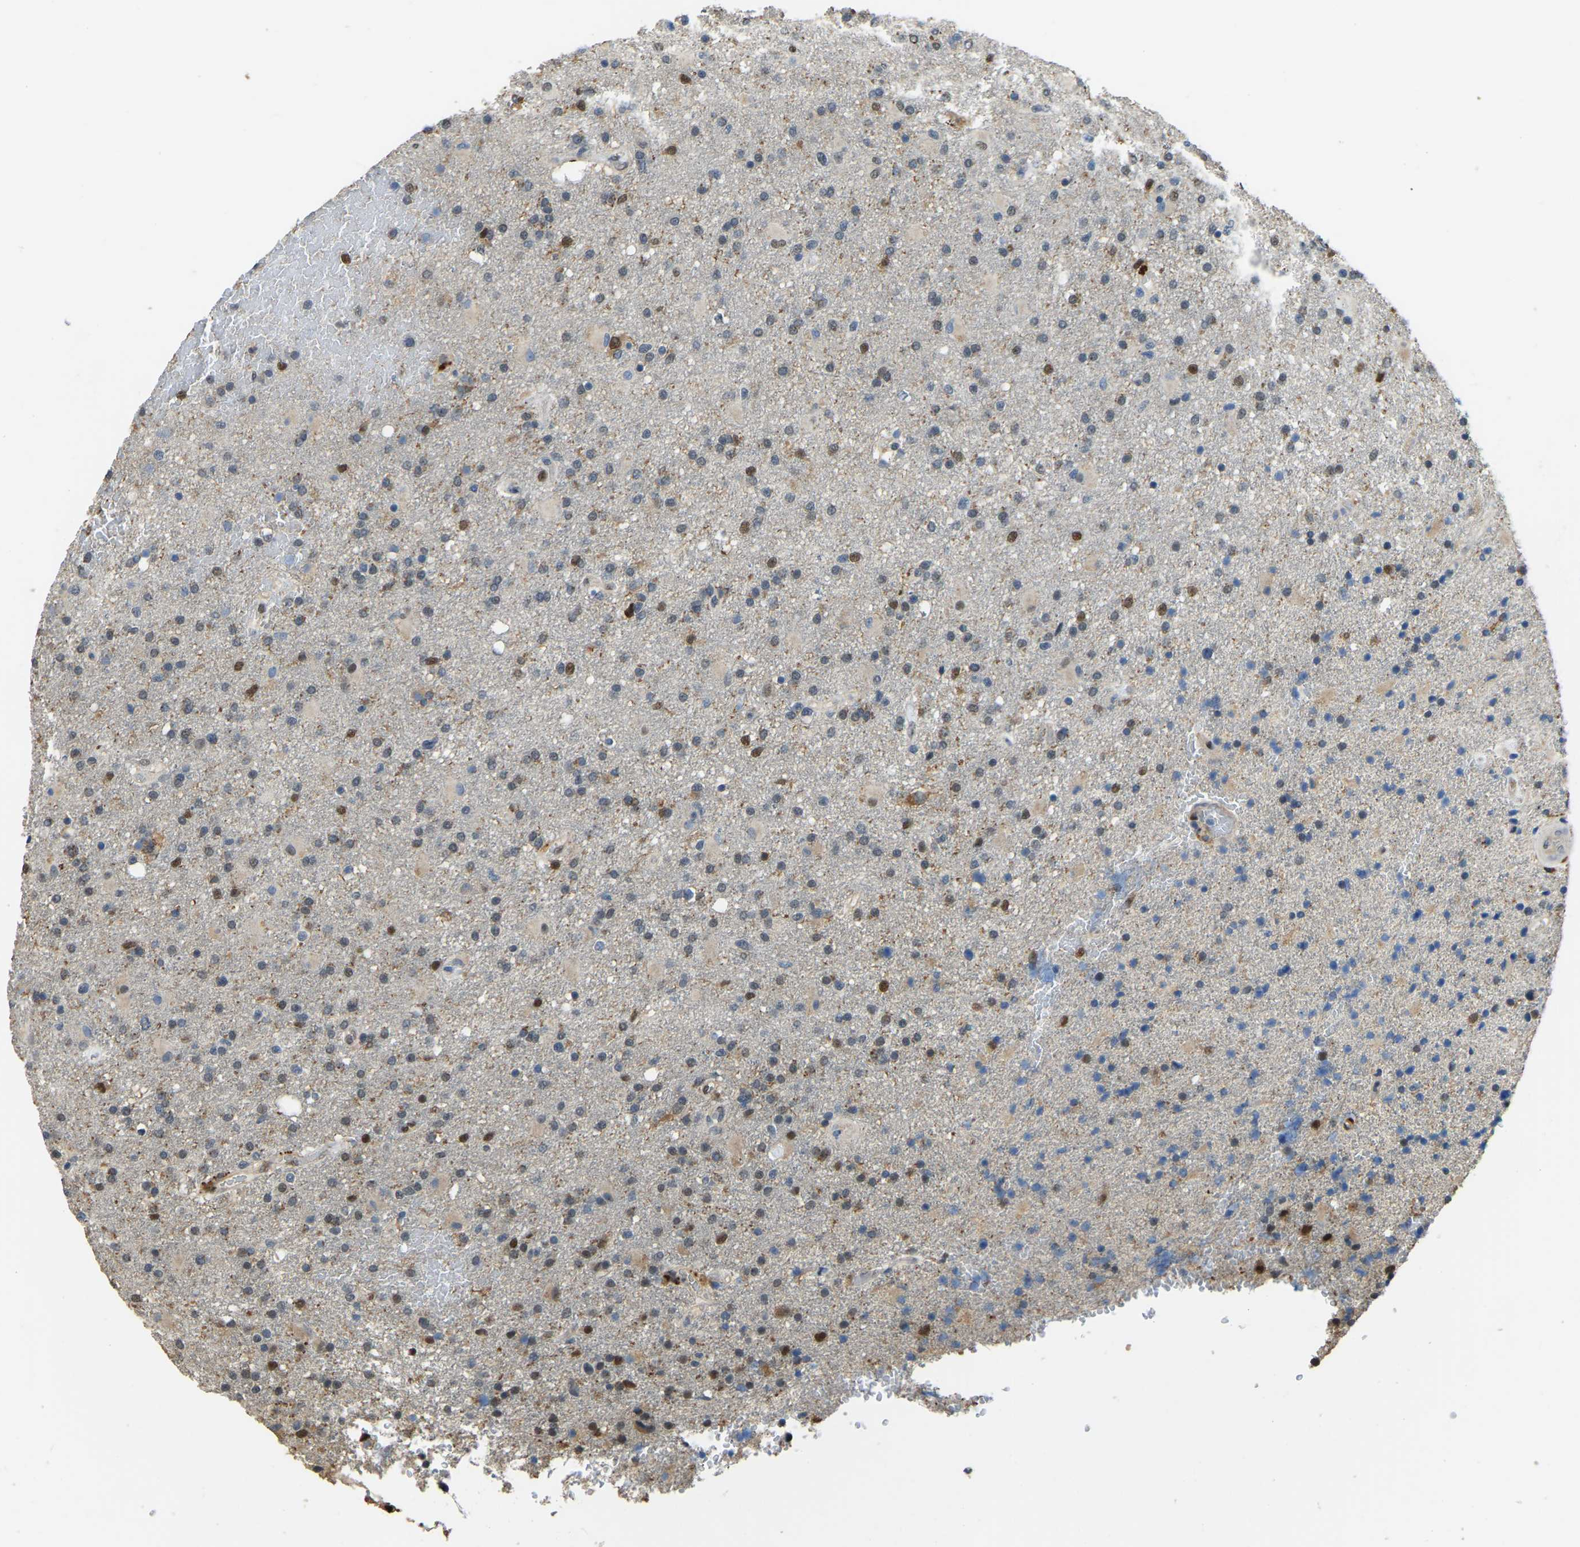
{"staining": {"intensity": "moderate", "quantity": "<25%", "location": "cytoplasmic/membranous,nuclear"}, "tissue": "glioma", "cell_type": "Tumor cells", "image_type": "cancer", "snomed": [{"axis": "morphology", "description": "Glioma, malignant, High grade"}, {"axis": "topography", "description": "Brain"}], "caption": "About <25% of tumor cells in human glioma display moderate cytoplasmic/membranous and nuclear protein staining as visualized by brown immunohistochemical staining.", "gene": "NANS", "patient": {"sex": "male", "age": 72}}